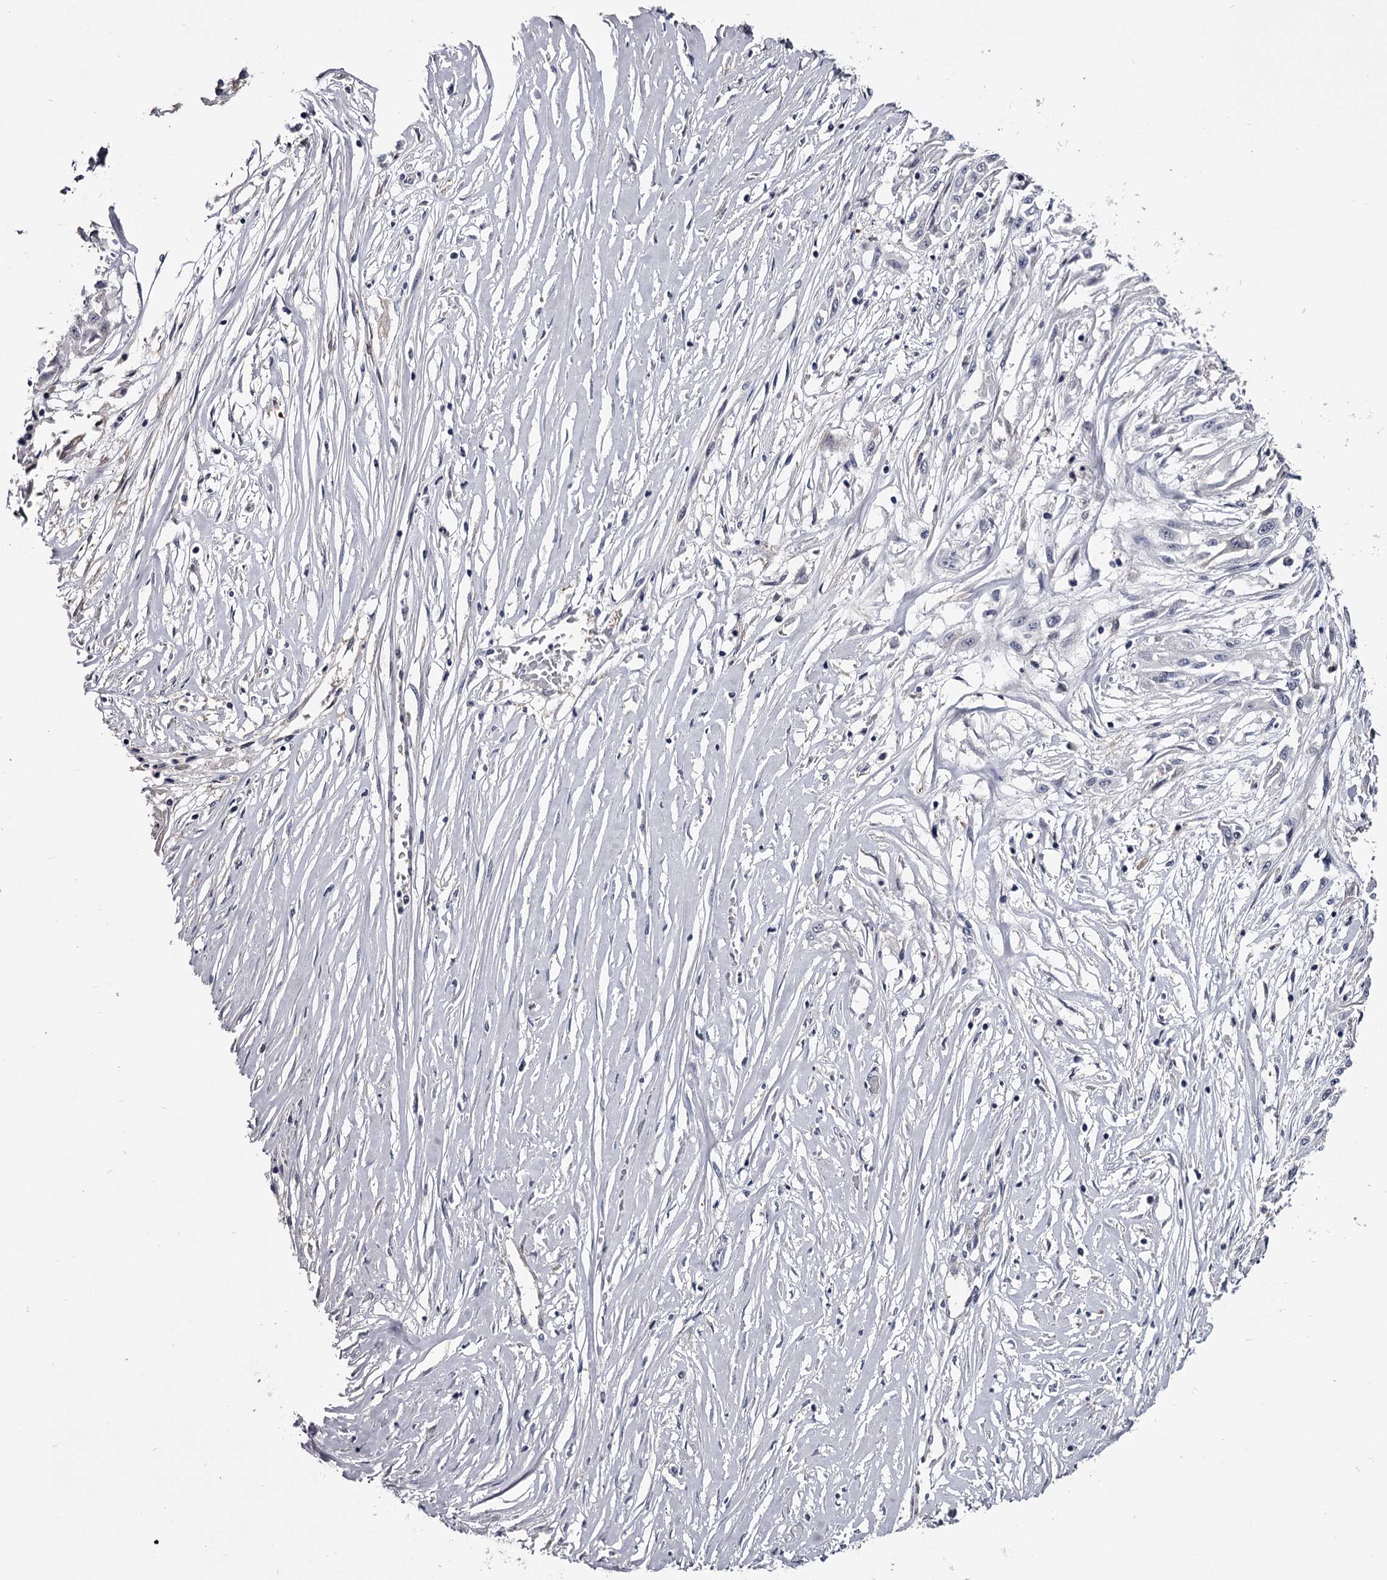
{"staining": {"intensity": "negative", "quantity": "none", "location": "none"}, "tissue": "skin cancer", "cell_type": "Tumor cells", "image_type": "cancer", "snomed": [{"axis": "morphology", "description": "Squamous cell carcinoma, NOS"}, {"axis": "morphology", "description": "Squamous cell carcinoma, metastatic, NOS"}, {"axis": "topography", "description": "Skin"}, {"axis": "topography", "description": "Lymph node"}], "caption": "Histopathology image shows no protein positivity in tumor cells of skin squamous cell carcinoma tissue. (DAB (3,3'-diaminobenzidine) IHC, high magnification).", "gene": "GSTO1", "patient": {"sex": "male", "age": 75}}